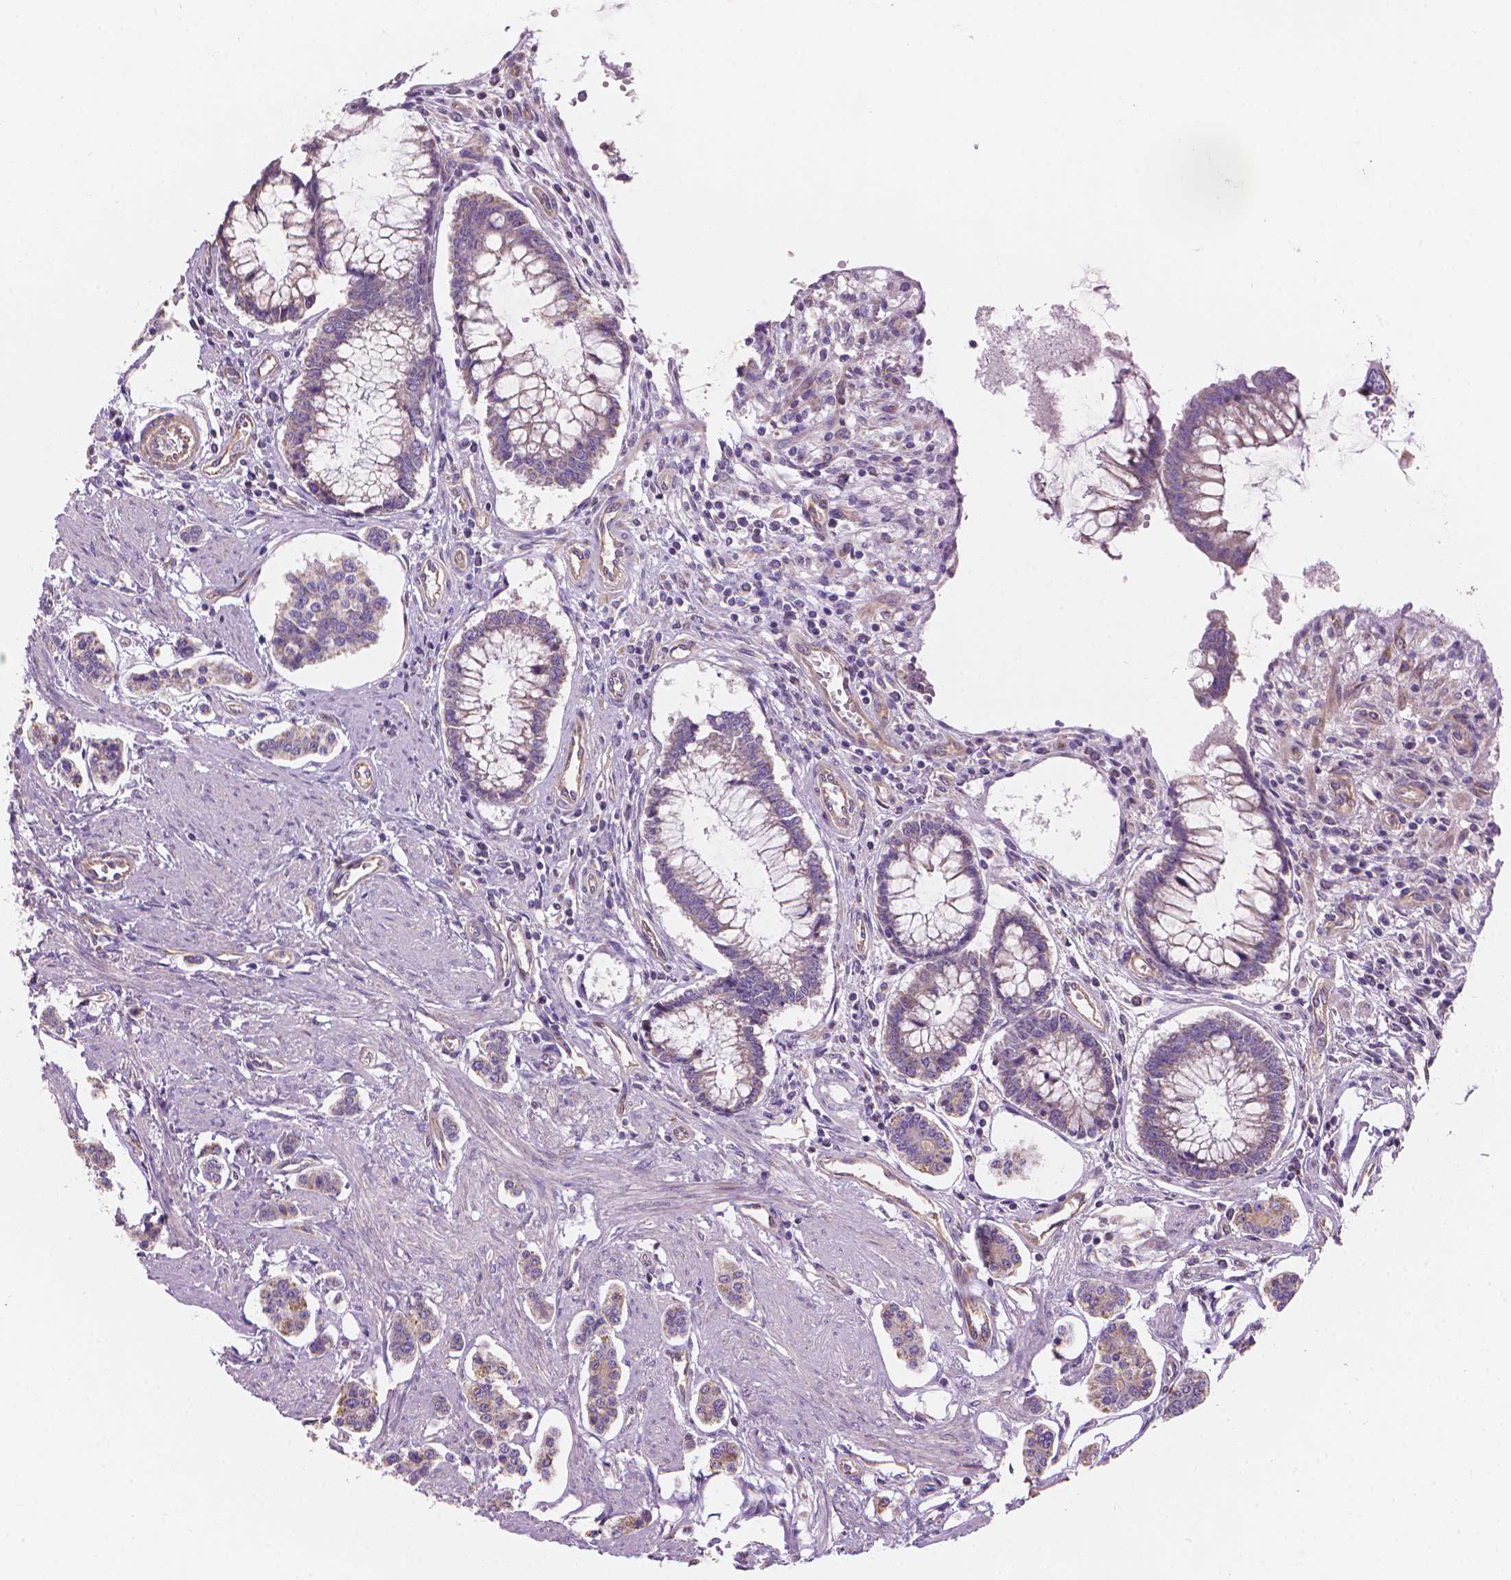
{"staining": {"intensity": "weak", "quantity": "<25%", "location": "cytoplasmic/membranous"}, "tissue": "carcinoid", "cell_type": "Tumor cells", "image_type": "cancer", "snomed": [{"axis": "morphology", "description": "Carcinoid, malignant, NOS"}, {"axis": "topography", "description": "Small intestine"}], "caption": "This is a histopathology image of immunohistochemistry (IHC) staining of malignant carcinoid, which shows no staining in tumor cells.", "gene": "TTC29", "patient": {"sex": "female", "age": 65}}